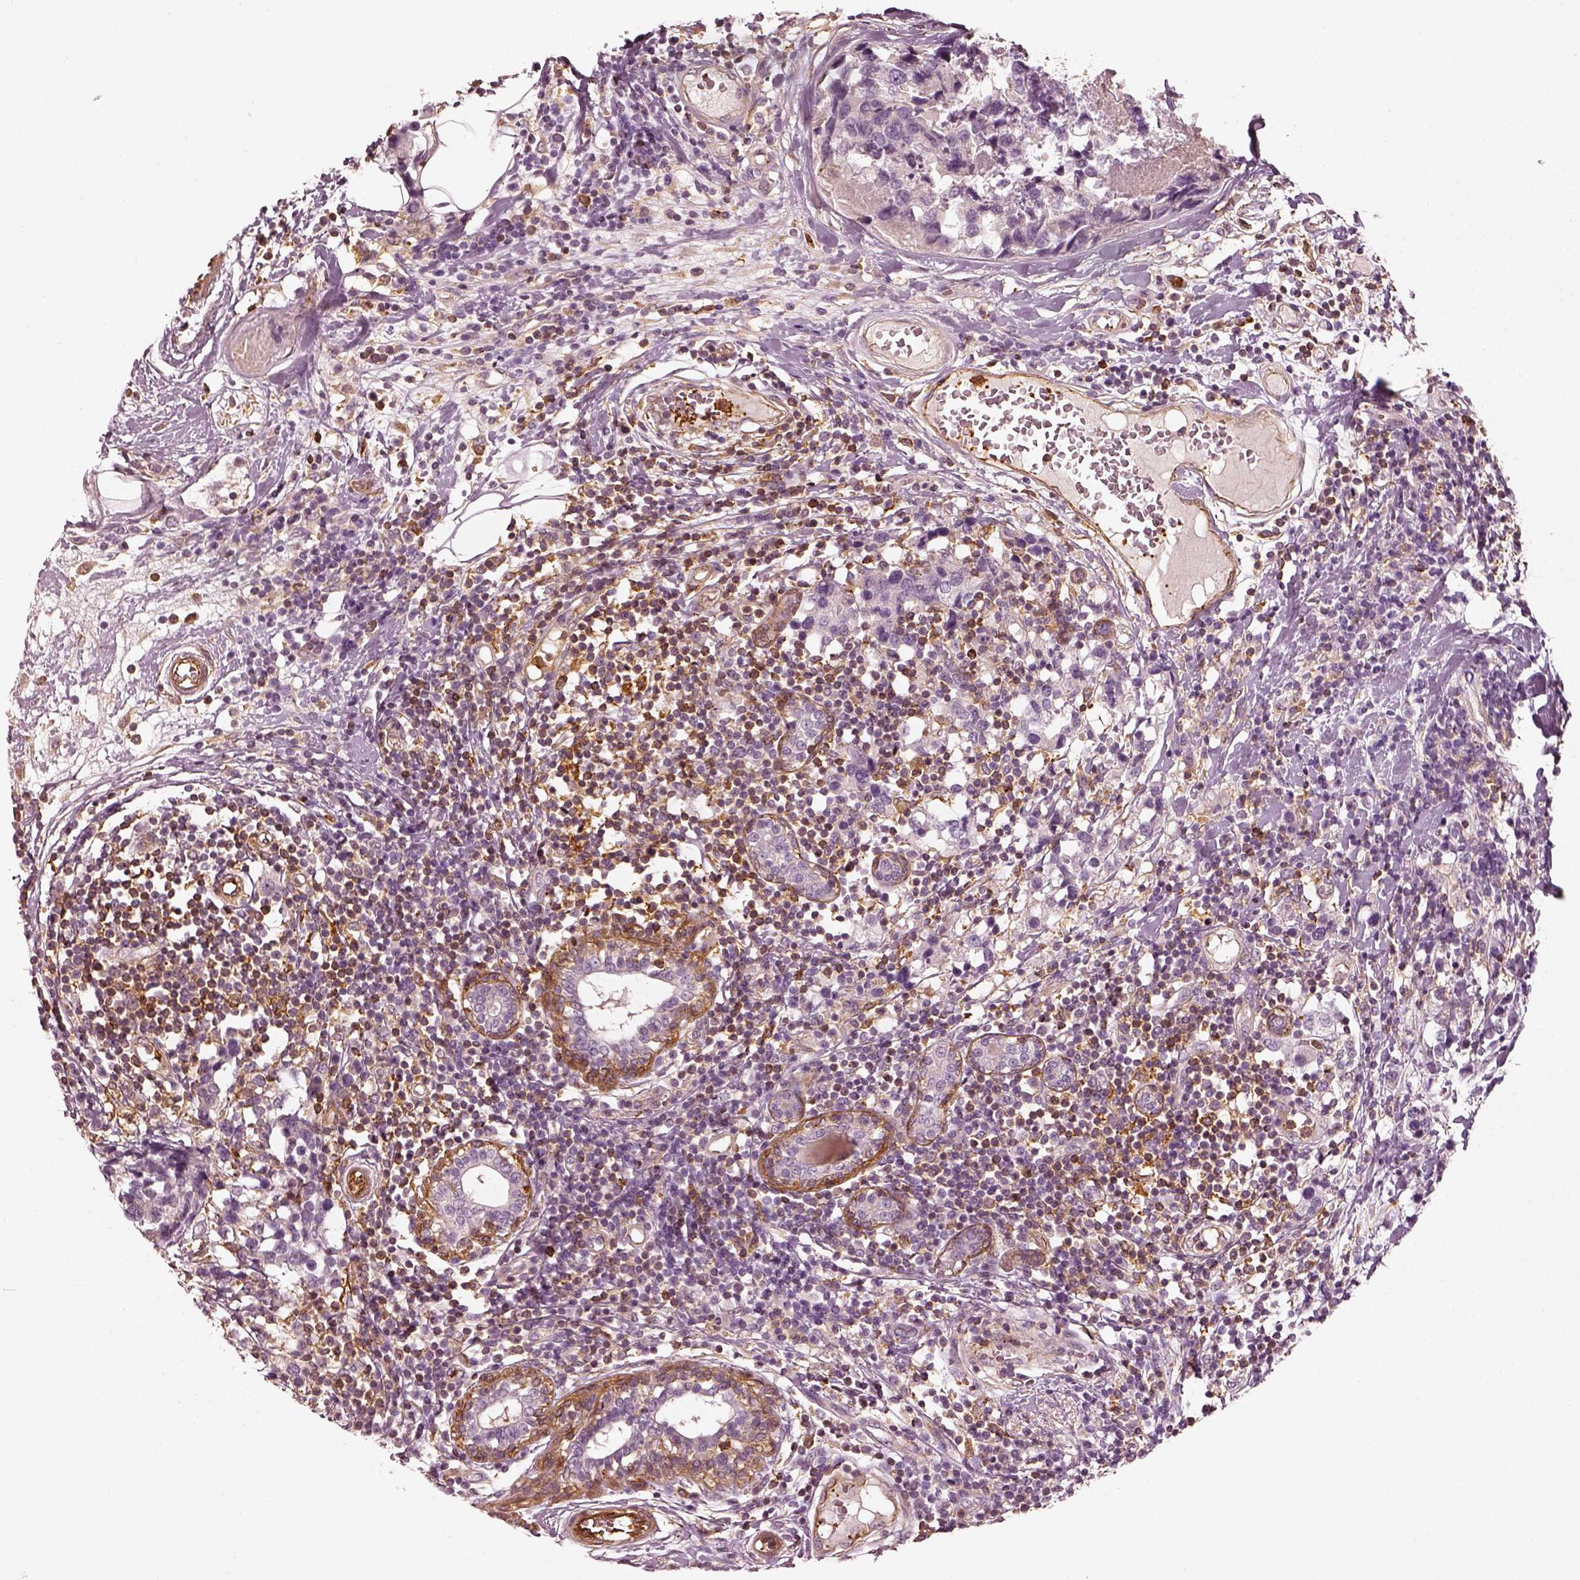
{"staining": {"intensity": "negative", "quantity": "none", "location": "none"}, "tissue": "breast cancer", "cell_type": "Tumor cells", "image_type": "cancer", "snomed": [{"axis": "morphology", "description": "Lobular carcinoma"}, {"axis": "topography", "description": "Breast"}], "caption": "Human breast cancer stained for a protein using immunohistochemistry (IHC) reveals no staining in tumor cells.", "gene": "ZYX", "patient": {"sex": "female", "age": 59}}